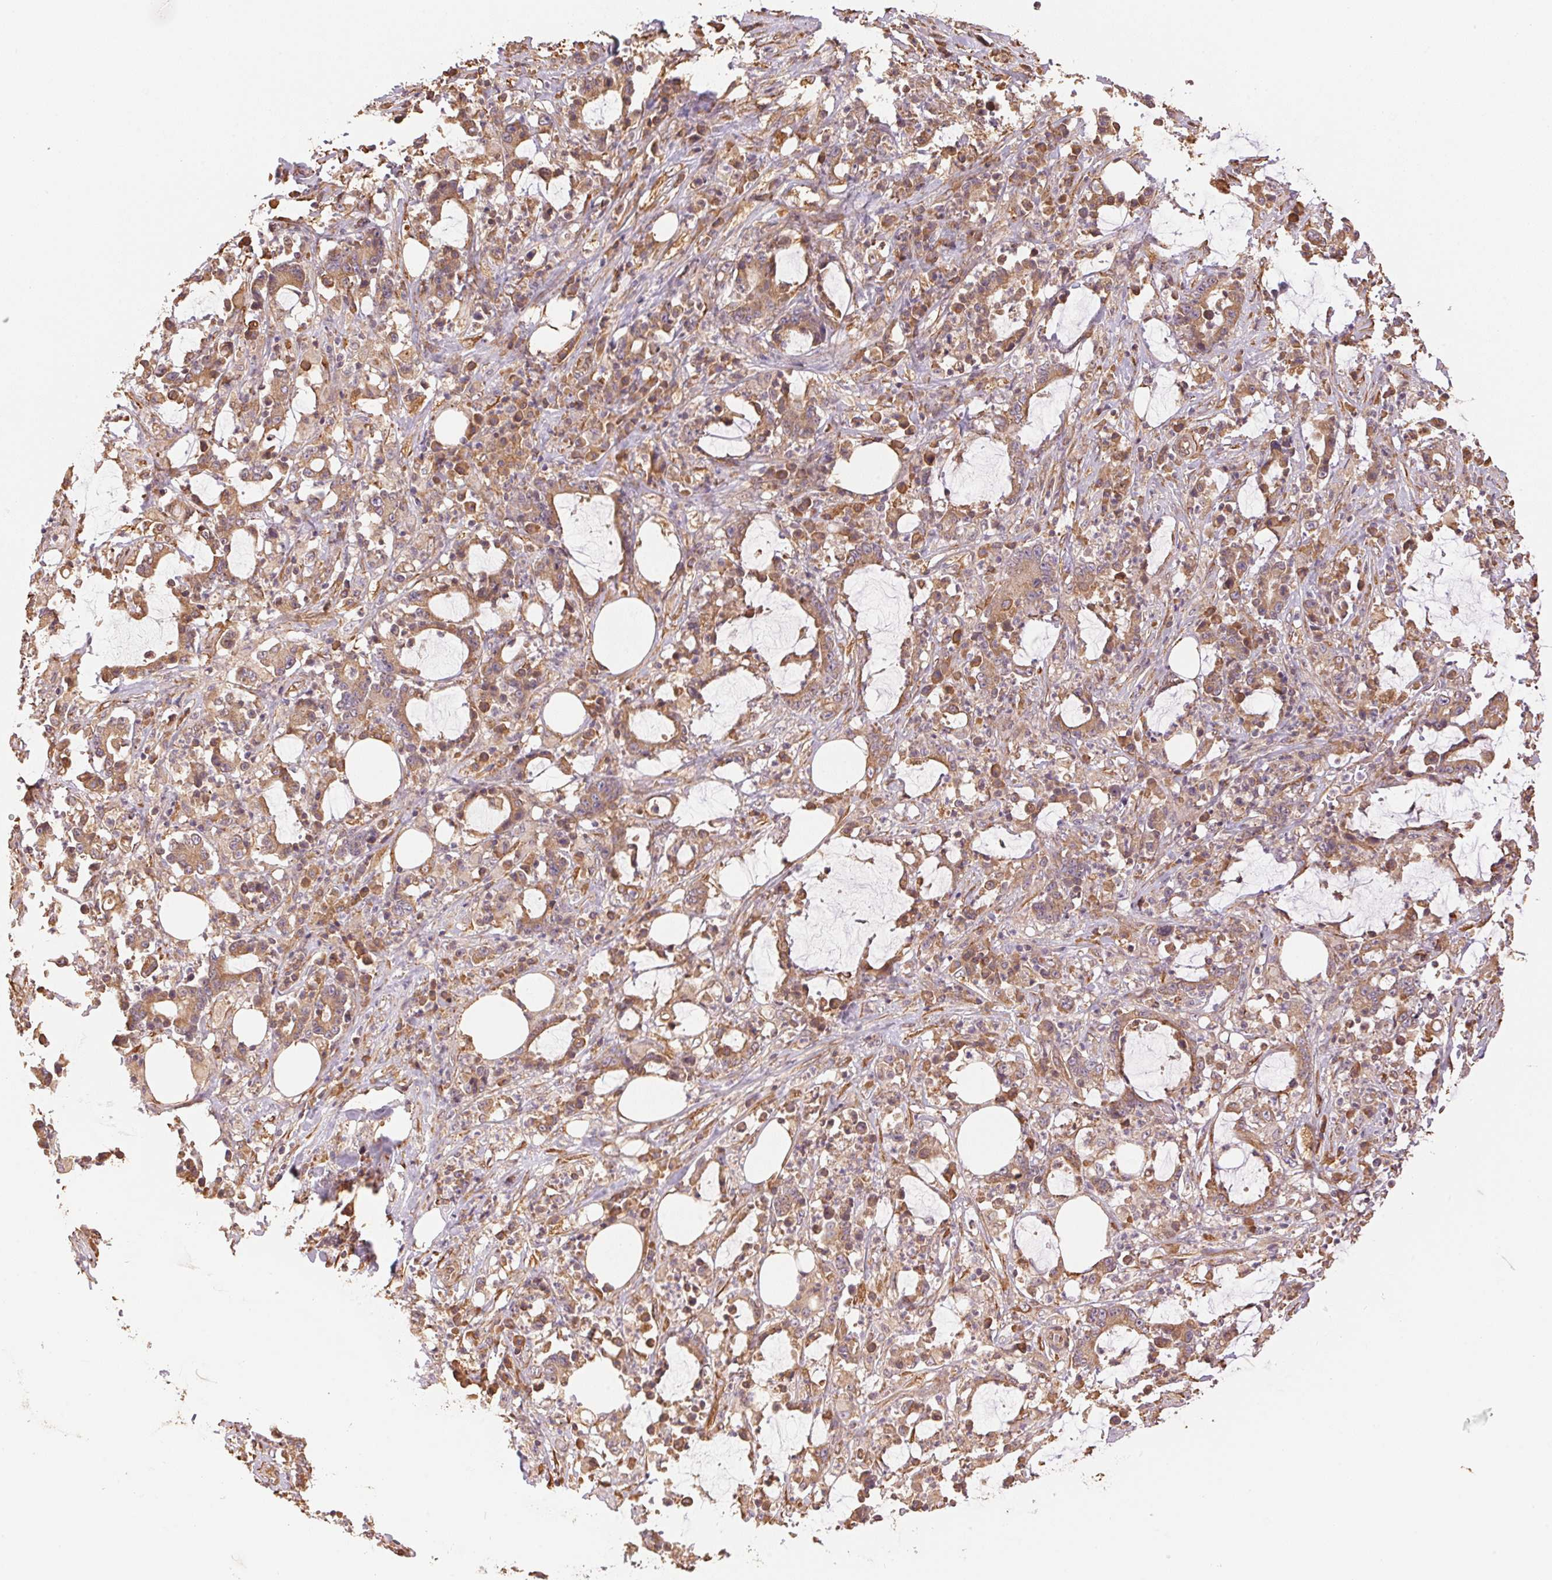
{"staining": {"intensity": "weak", "quantity": ">75%", "location": "cytoplasmic/membranous"}, "tissue": "stomach cancer", "cell_type": "Tumor cells", "image_type": "cancer", "snomed": [{"axis": "morphology", "description": "Adenocarcinoma, NOS"}, {"axis": "topography", "description": "Stomach, upper"}], "caption": "Human stomach cancer (adenocarcinoma) stained with a protein marker shows weak staining in tumor cells.", "gene": "C6orf163", "patient": {"sex": "male", "age": 68}}